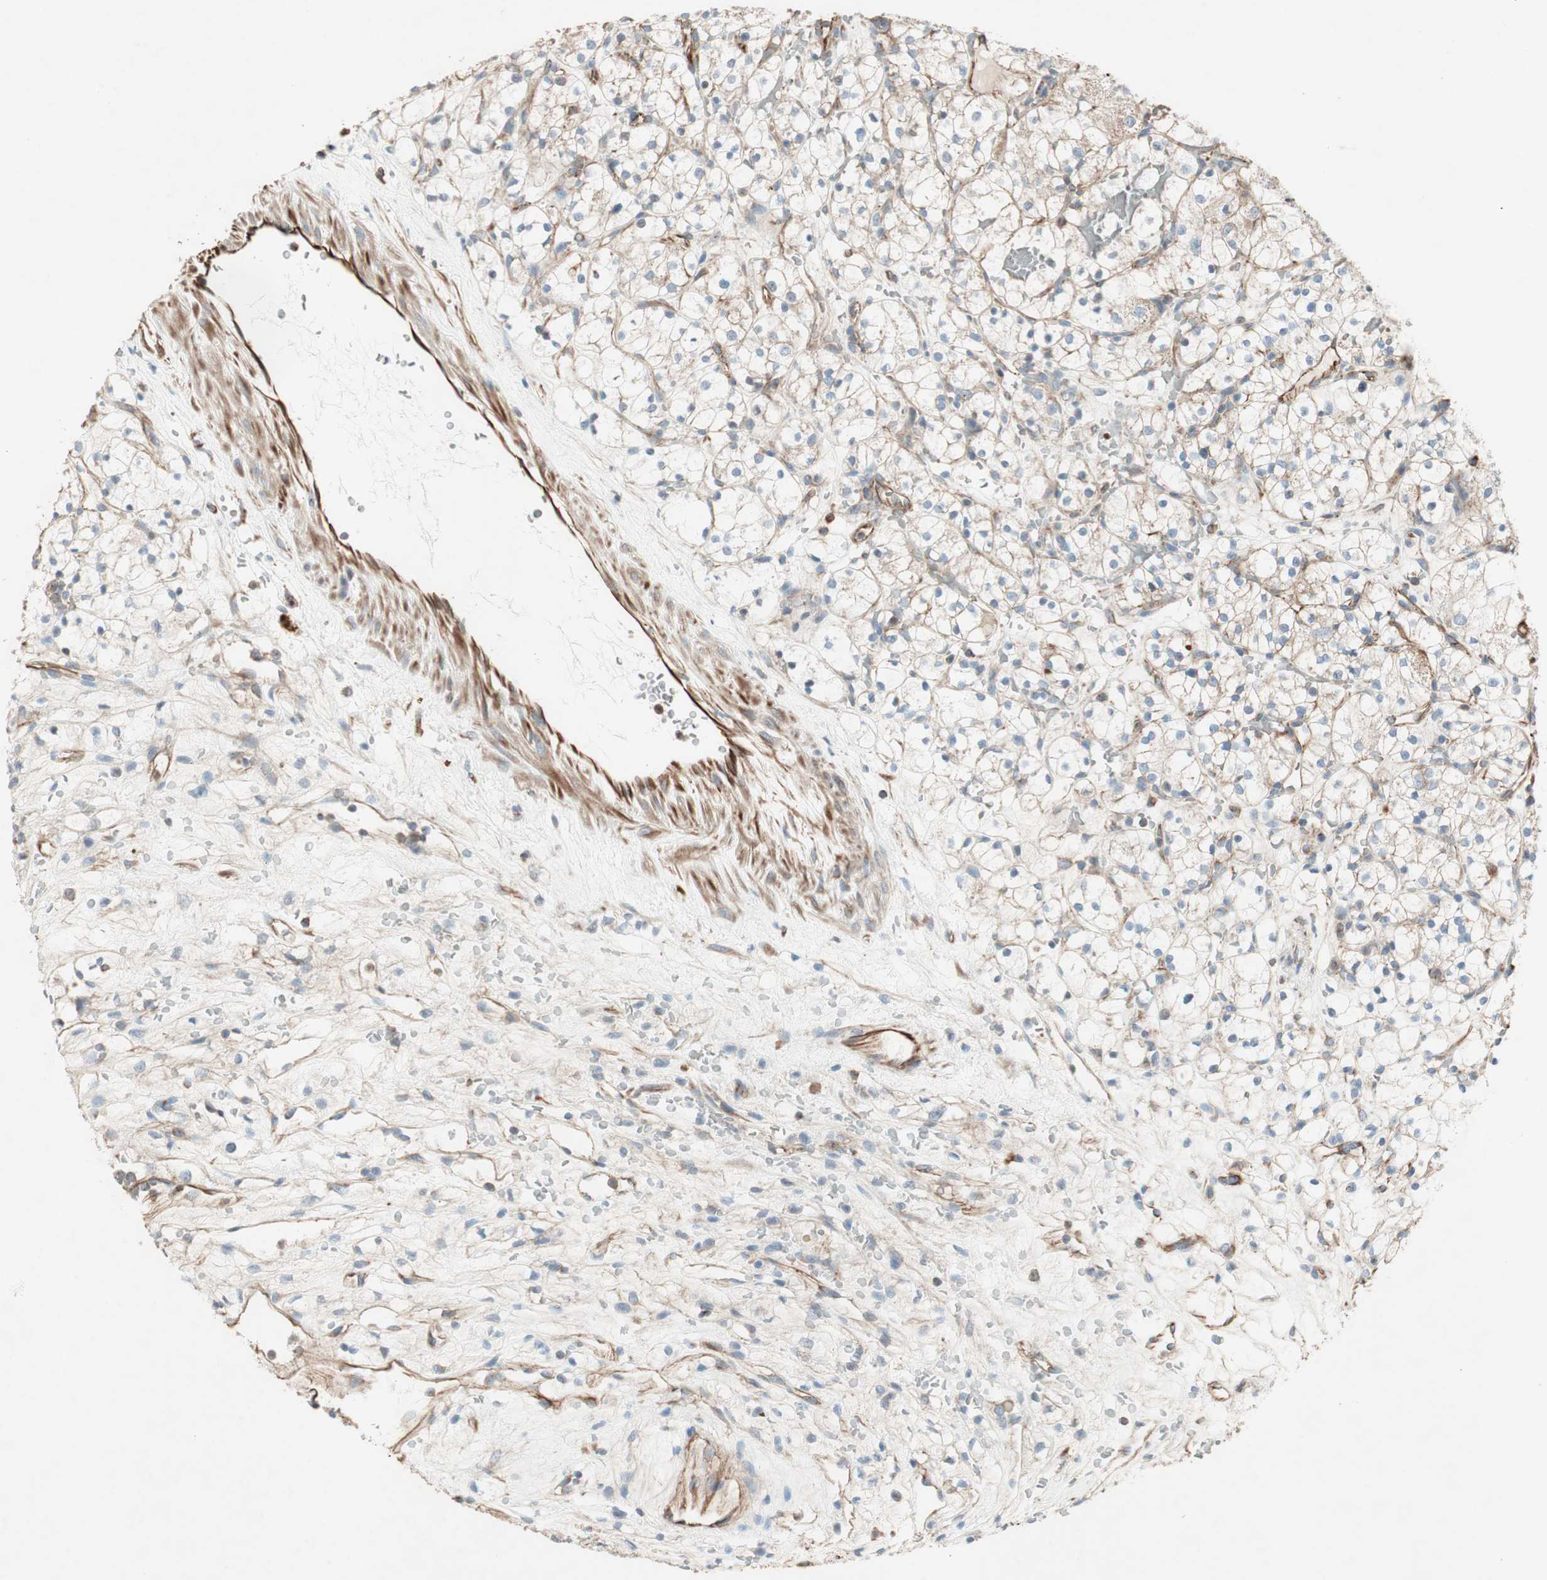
{"staining": {"intensity": "weak", "quantity": ">75%", "location": "cytoplasmic/membranous"}, "tissue": "renal cancer", "cell_type": "Tumor cells", "image_type": "cancer", "snomed": [{"axis": "morphology", "description": "Adenocarcinoma, NOS"}, {"axis": "topography", "description": "Kidney"}], "caption": "Human renal adenocarcinoma stained with a brown dye reveals weak cytoplasmic/membranous positive expression in about >75% of tumor cells.", "gene": "SRCIN1", "patient": {"sex": "female", "age": 60}}